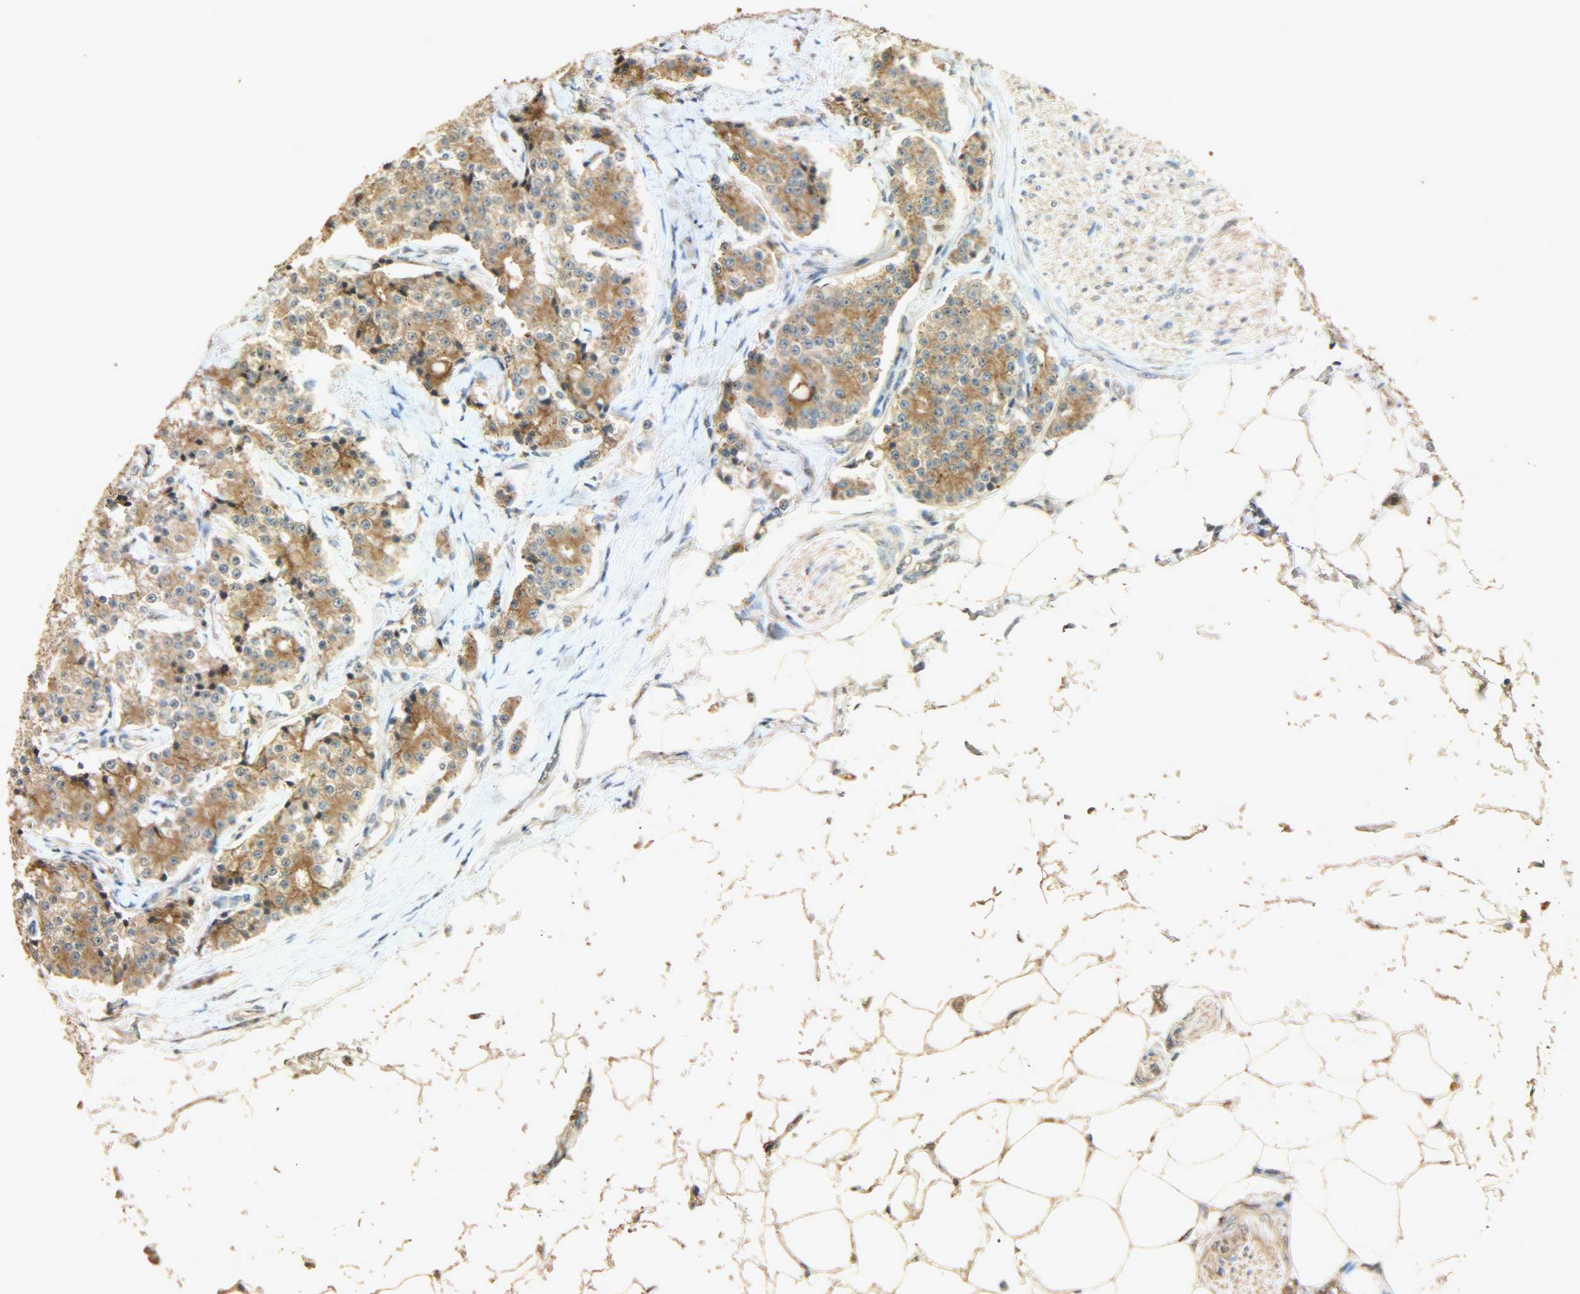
{"staining": {"intensity": "moderate", "quantity": ">75%", "location": "cytoplasmic/membranous"}, "tissue": "carcinoid", "cell_type": "Tumor cells", "image_type": "cancer", "snomed": [{"axis": "morphology", "description": "Carcinoid, malignant, NOS"}, {"axis": "topography", "description": "Colon"}], "caption": "Immunohistochemistry (IHC) (DAB (3,3'-diaminobenzidine)) staining of human carcinoid shows moderate cytoplasmic/membranous protein positivity in approximately >75% of tumor cells.", "gene": "ATP2B1", "patient": {"sex": "female", "age": 61}}